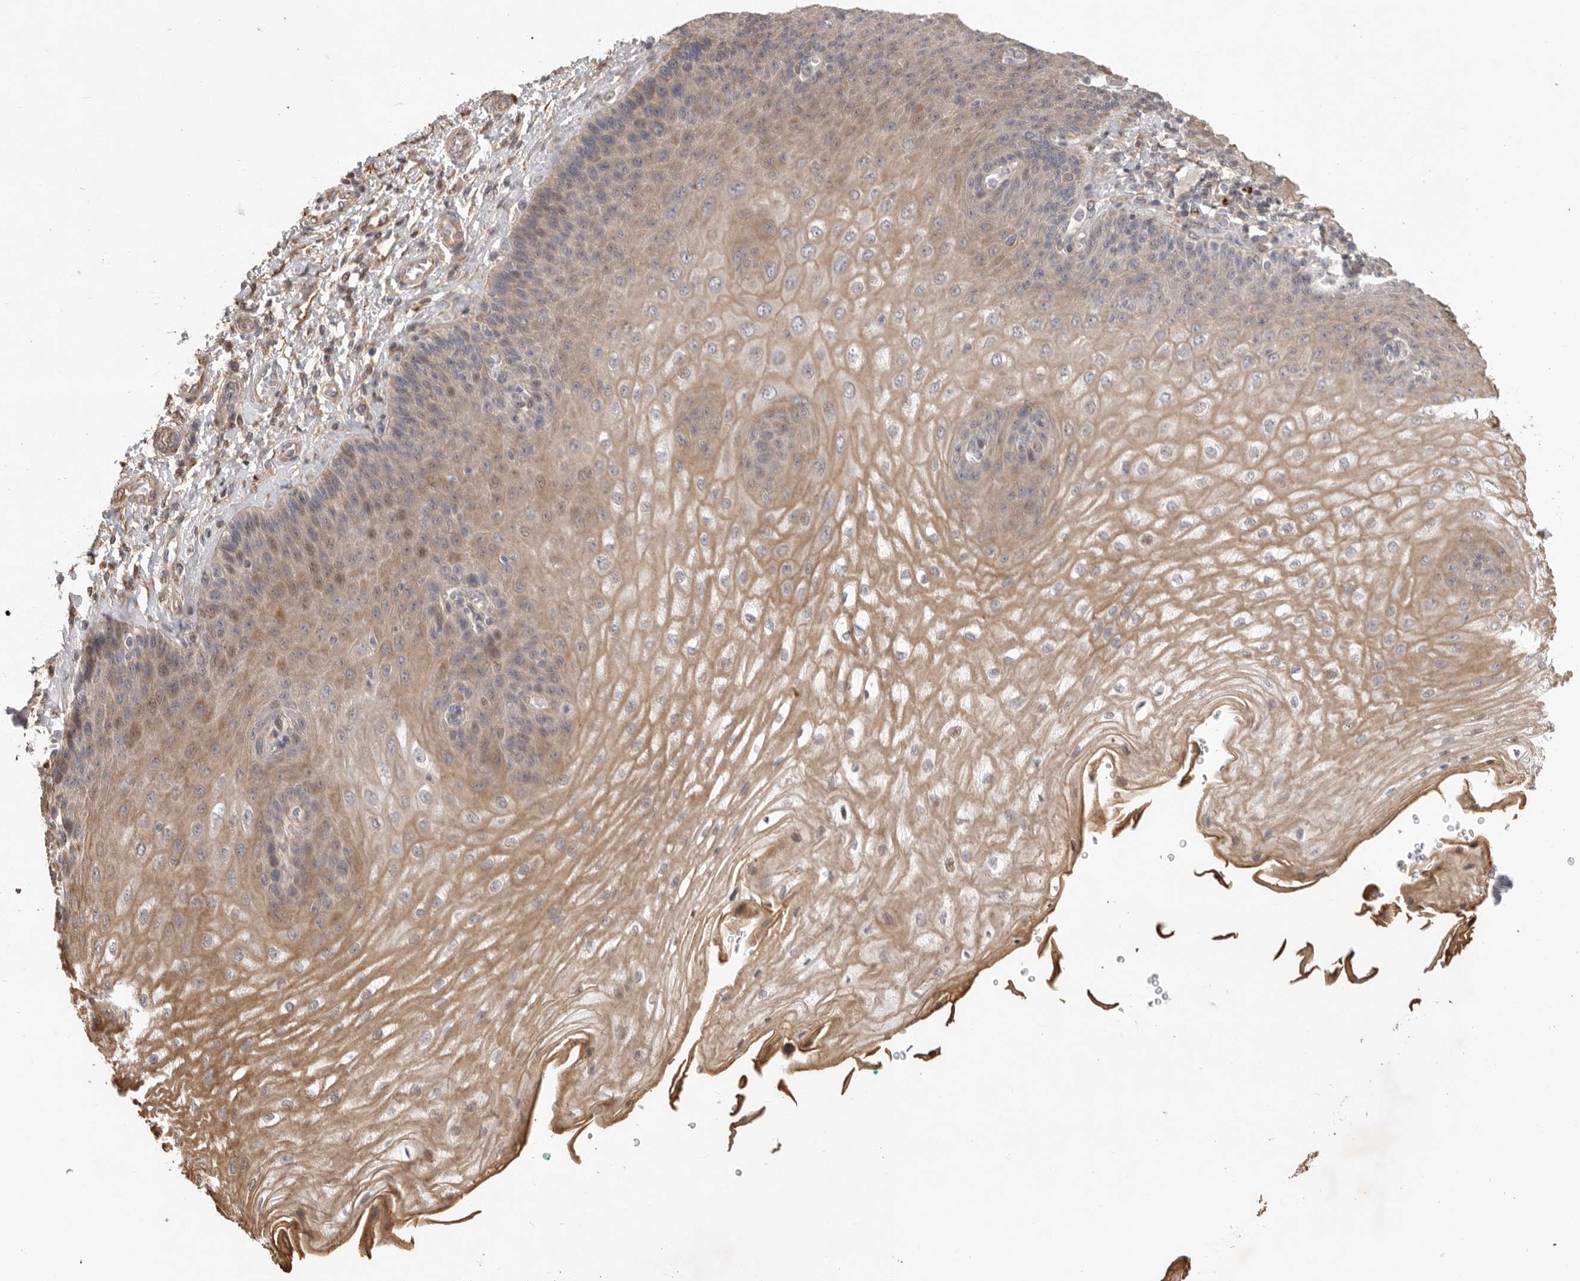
{"staining": {"intensity": "moderate", "quantity": ">75%", "location": "cytoplasmic/membranous"}, "tissue": "esophagus", "cell_type": "Squamous epithelial cells", "image_type": "normal", "snomed": [{"axis": "morphology", "description": "Normal tissue, NOS"}, {"axis": "topography", "description": "Esophagus"}], "caption": "Esophagus stained with a protein marker reveals moderate staining in squamous epithelial cells.", "gene": "DPH7", "patient": {"sex": "male", "age": 54}}